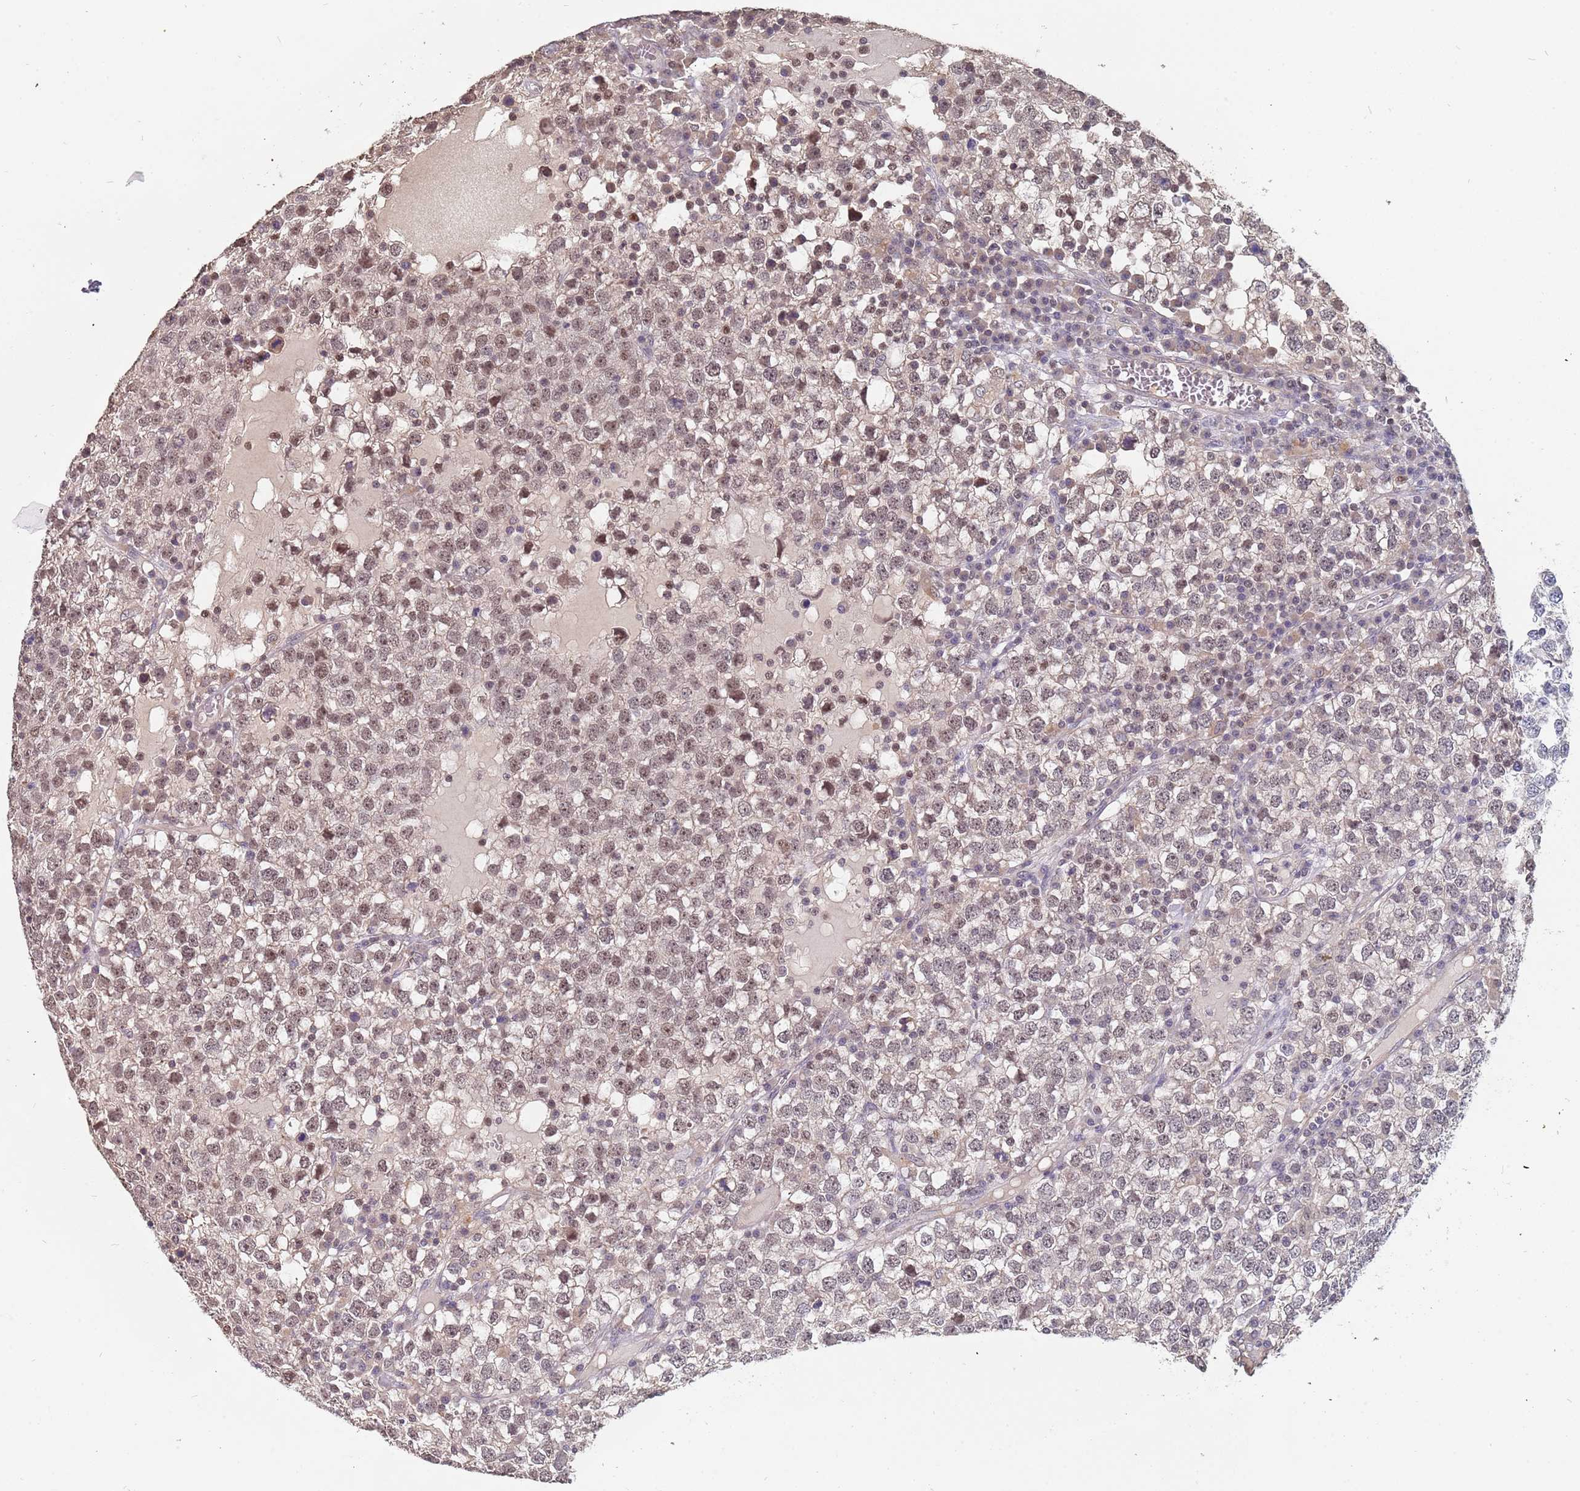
{"staining": {"intensity": "moderate", "quantity": "25%-75%", "location": "nuclear"}, "tissue": "testis cancer", "cell_type": "Tumor cells", "image_type": "cancer", "snomed": [{"axis": "morphology", "description": "Seminoma, NOS"}, {"axis": "topography", "description": "Testis"}], "caption": "A brown stain shows moderate nuclear expression of a protein in human seminoma (testis) tumor cells.", "gene": "TCEANC2", "patient": {"sex": "male", "age": 65}}